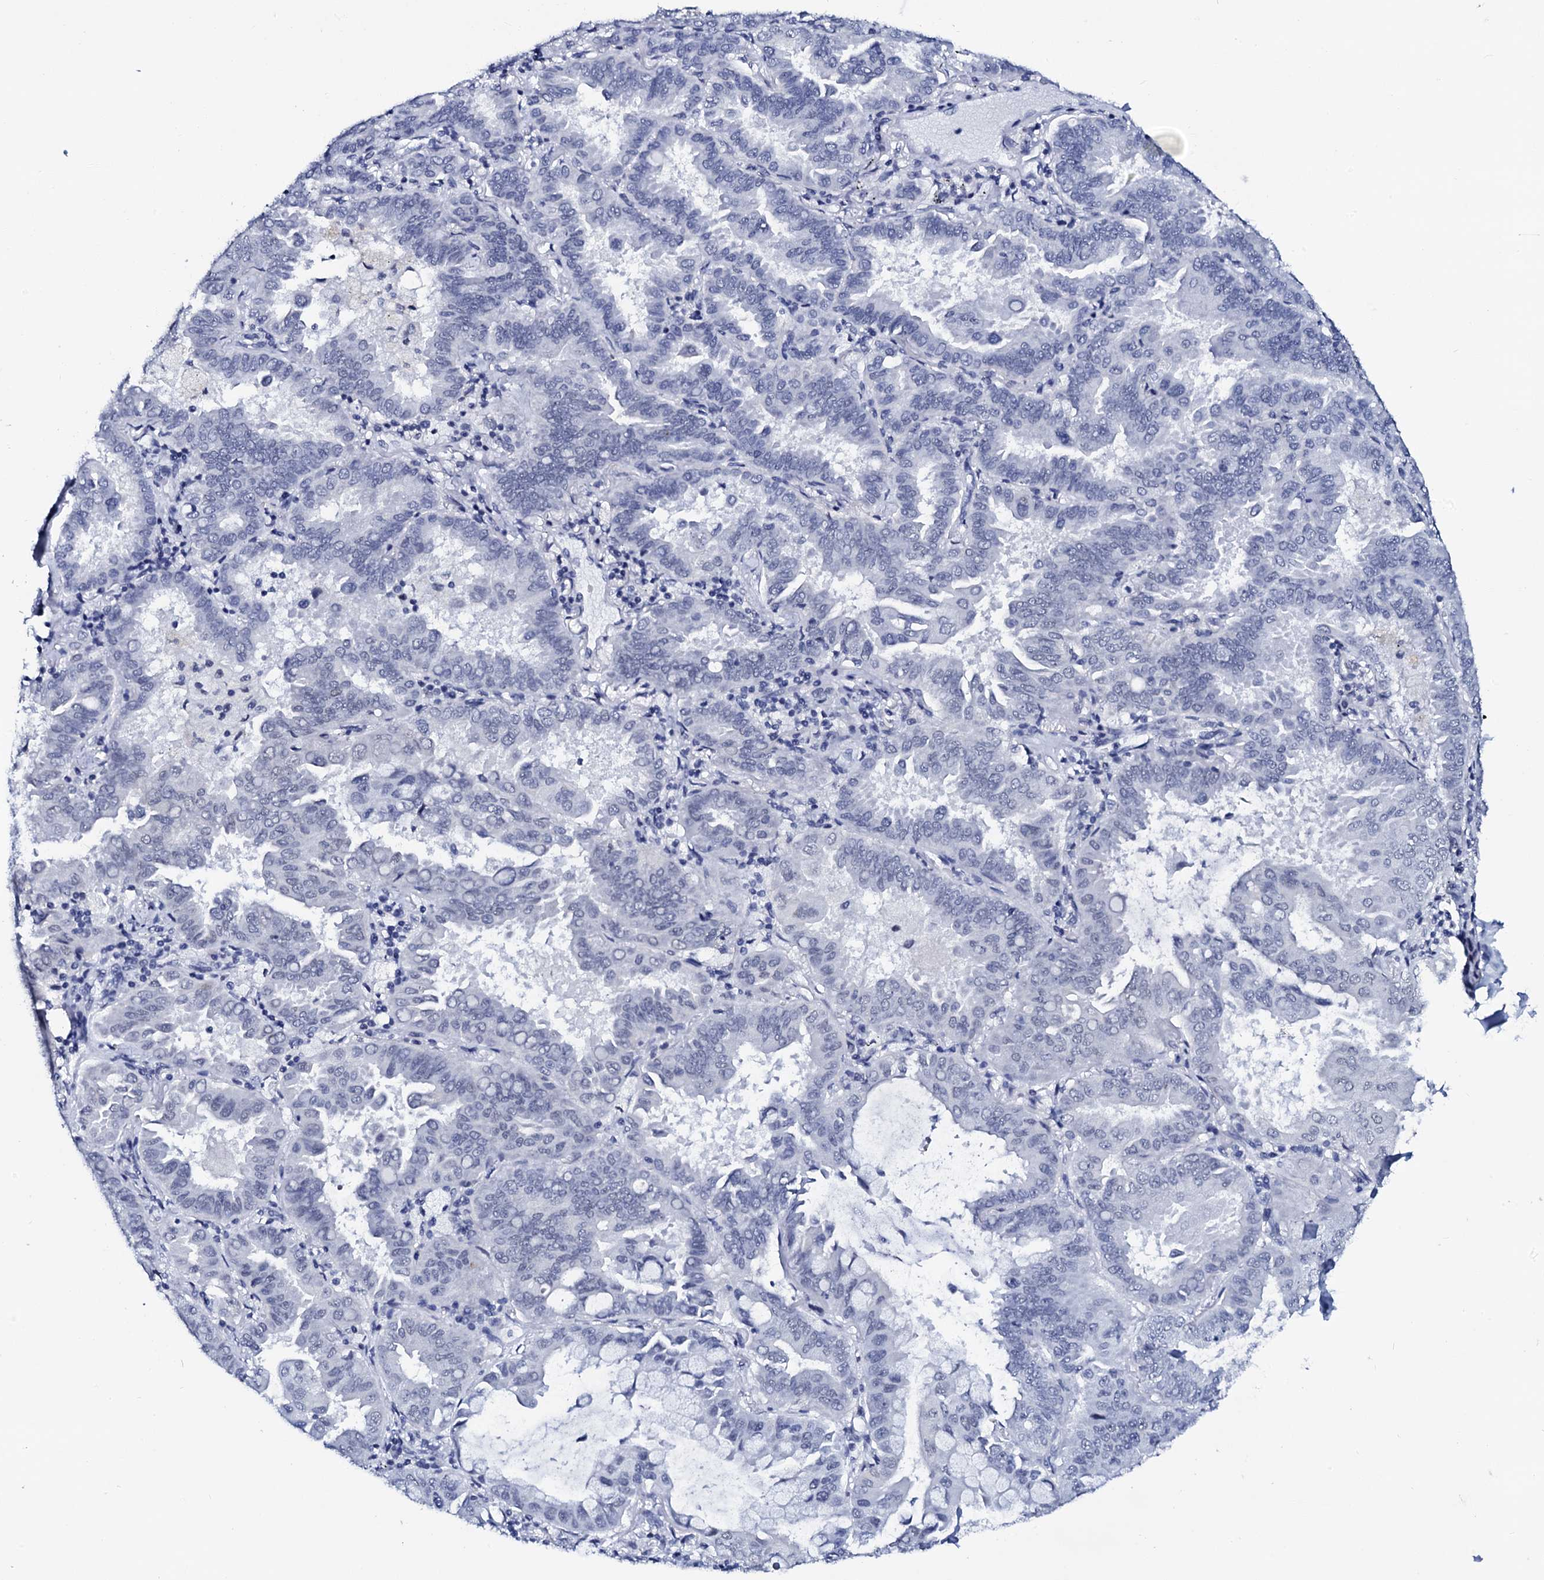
{"staining": {"intensity": "negative", "quantity": "none", "location": "none"}, "tissue": "lung cancer", "cell_type": "Tumor cells", "image_type": "cancer", "snomed": [{"axis": "morphology", "description": "Adenocarcinoma, NOS"}, {"axis": "topography", "description": "Lung"}], "caption": "Histopathology image shows no significant protein expression in tumor cells of lung cancer.", "gene": "SPATA19", "patient": {"sex": "male", "age": 64}}